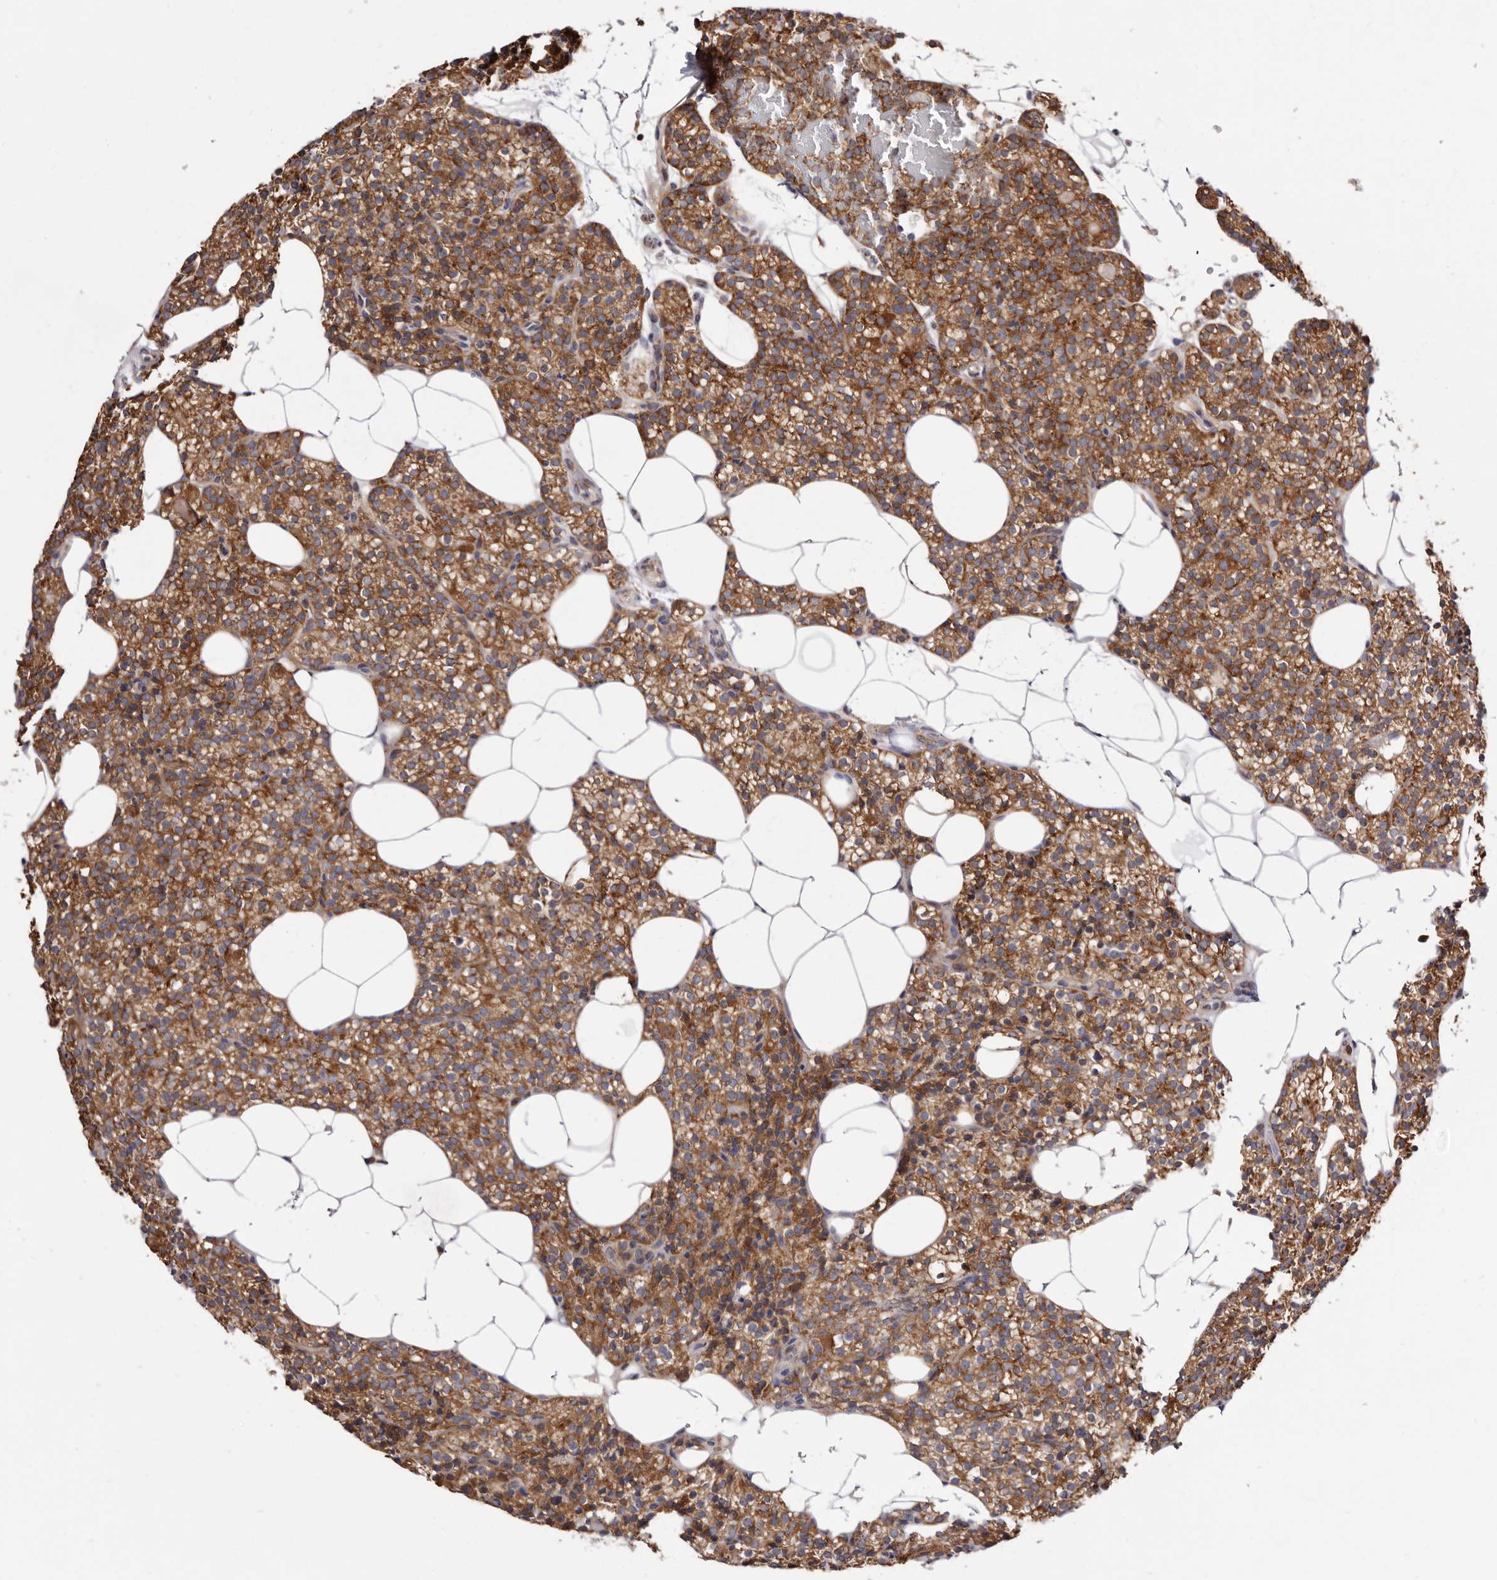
{"staining": {"intensity": "moderate", "quantity": ">75%", "location": "cytoplasmic/membranous"}, "tissue": "parathyroid gland", "cell_type": "Glandular cells", "image_type": "normal", "snomed": [{"axis": "morphology", "description": "Normal tissue, NOS"}, {"axis": "topography", "description": "Parathyroid gland"}], "caption": "About >75% of glandular cells in normal parathyroid gland show moderate cytoplasmic/membranous protein expression as visualized by brown immunohistochemical staining.", "gene": "COQ8B", "patient": {"sex": "female", "age": 56}}